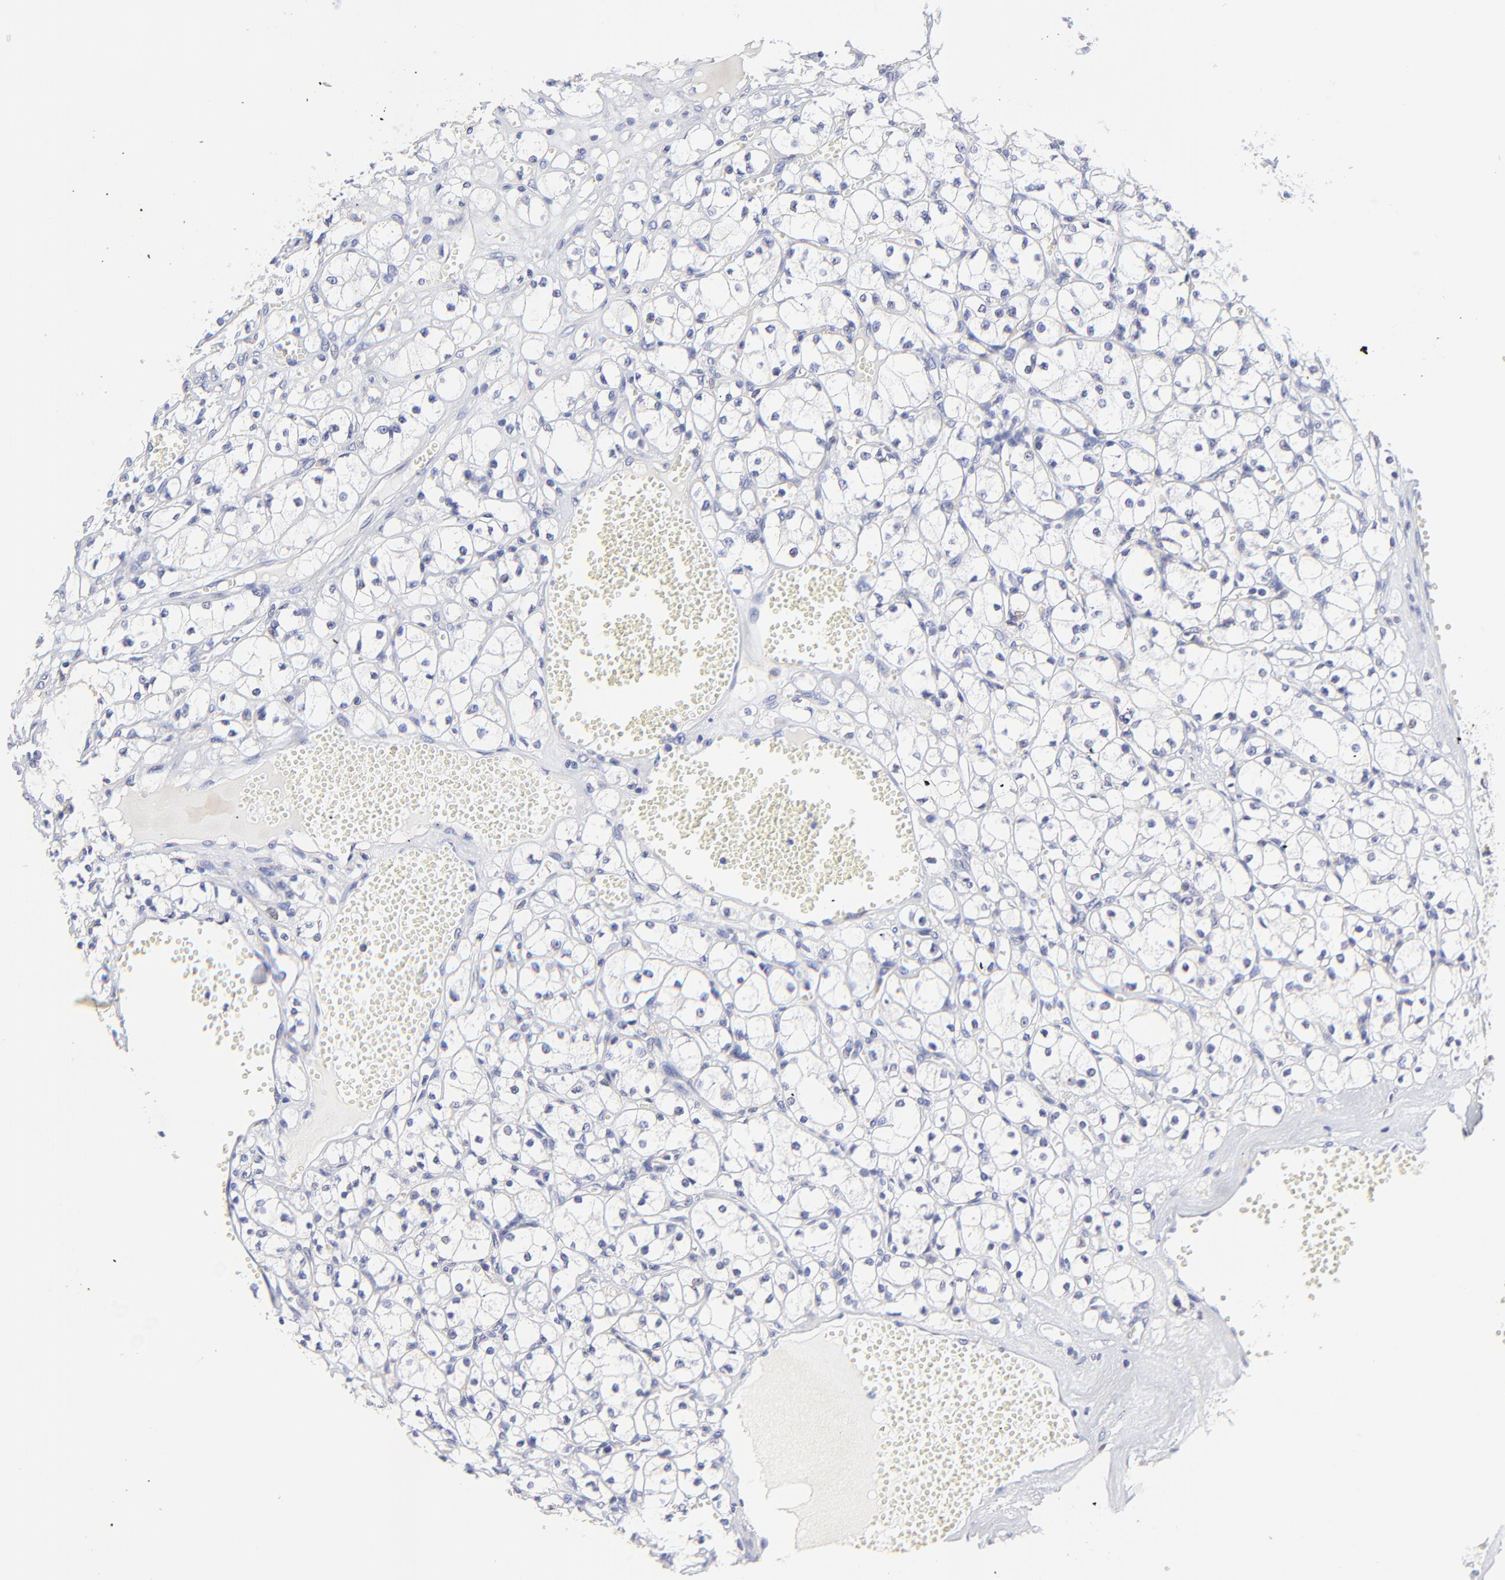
{"staining": {"intensity": "negative", "quantity": "none", "location": "none"}, "tissue": "renal cancer", "cell_type": "Tumor cells", "image_type": "cancer", "snomed": [{"axis": "morphology", "description": "Adenocarcinoma, NOS"}, {"axis": "topography", "description": "Kidney"}], "caption": "Protein analysis of renal cancer exhibits no significant expression in tumor cells.", "gene": "LHFPL1", "patient": {"sex": "male", "age": 61}}